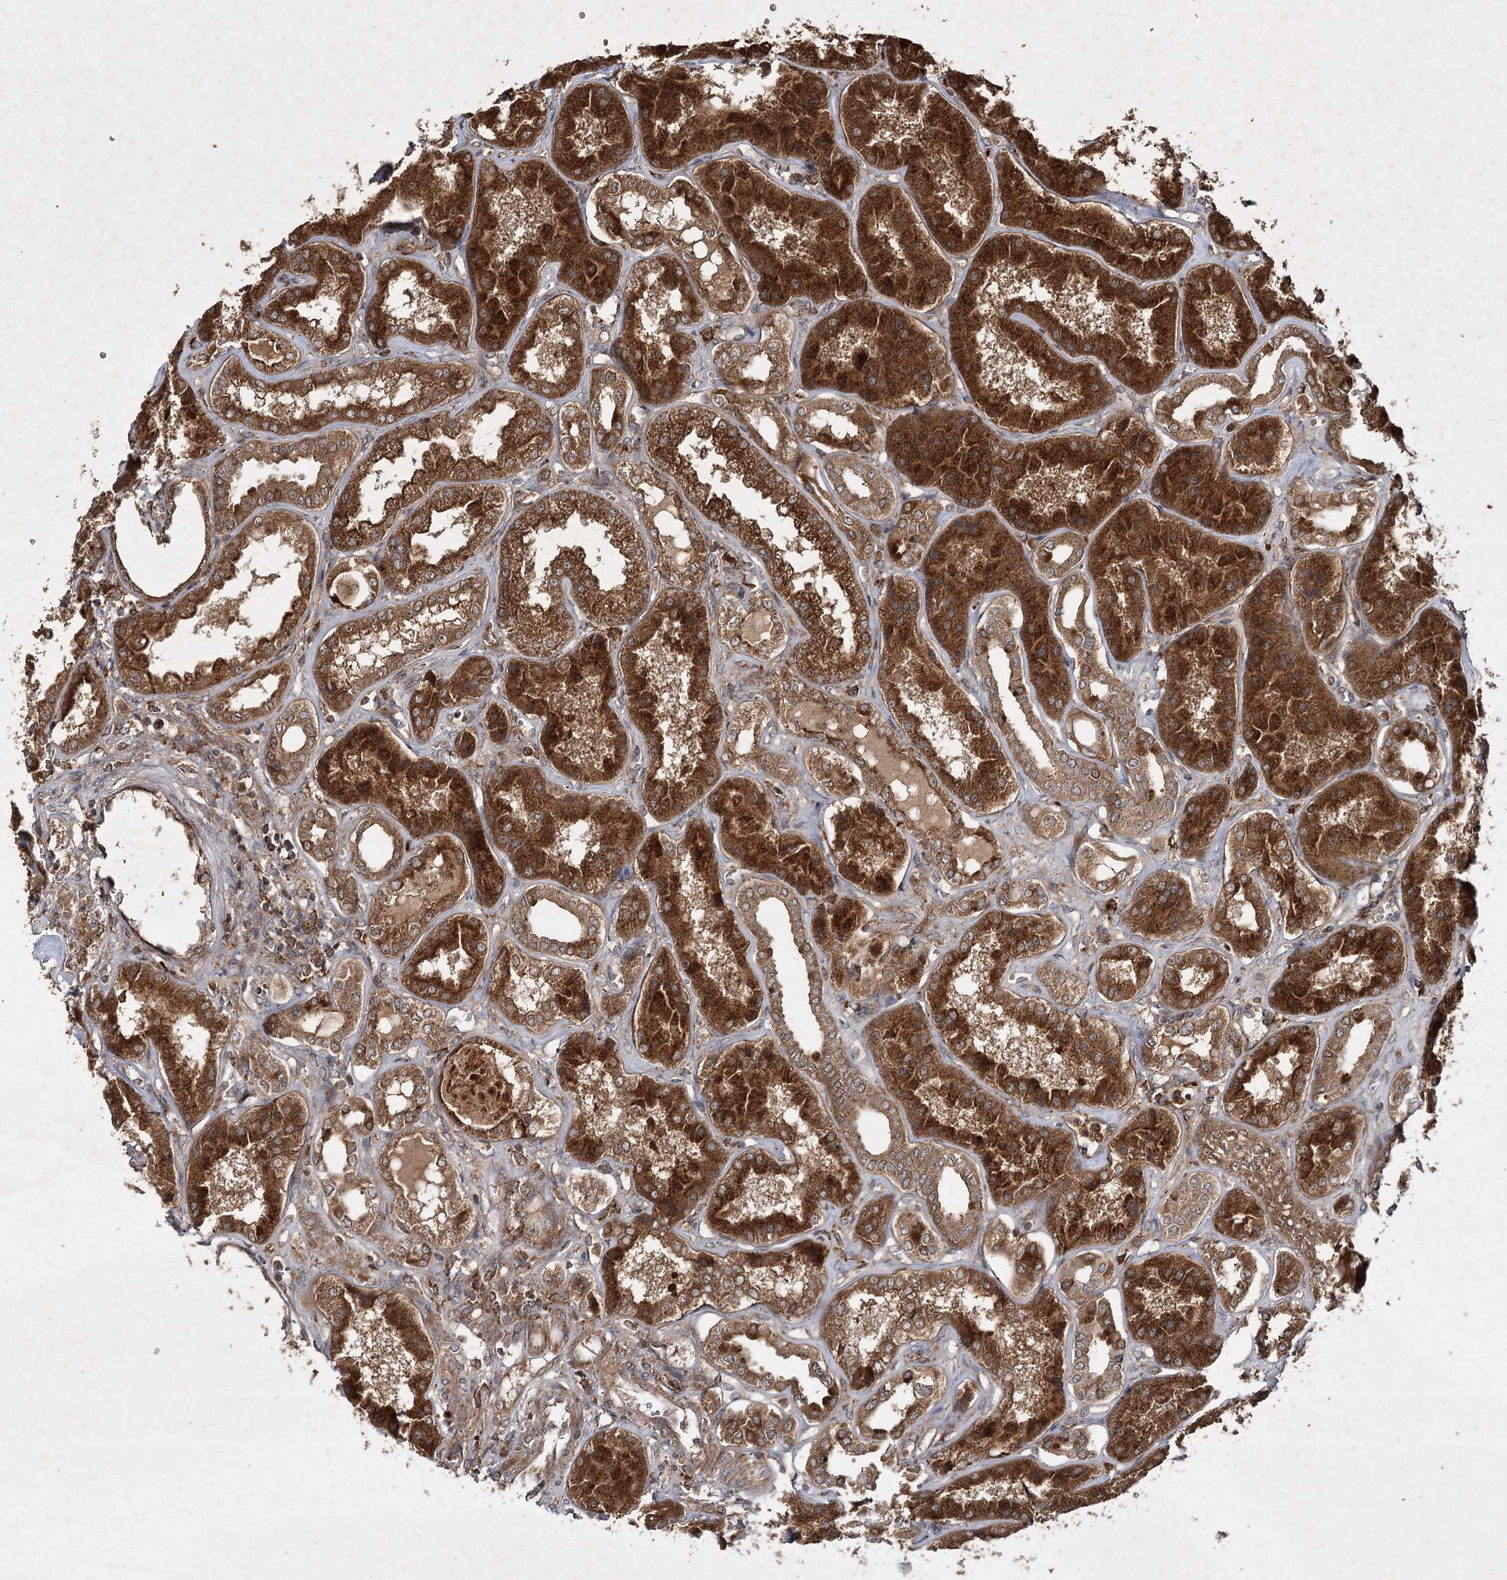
{"staining": {"intensity": "moderate", "quantity": ">75%", "location": "cytoplasmic/membranous"}, "tissue": "kidney", "cell_type": "Cells in glomeruli", "image_type": "normal", "snomed": [{"axis": "morphology", "description": "Normal tissue, NOS"}, {"axis": "topography", "description": "Kidney"}], "caption": "Human kidney stained with a brown dye displays moderate cytoplasmic/membranous positive staining in about >75% of cells in glomeruli.", "gene": "DNAJC13", "patient": {"sex": "female", "age": 56}}